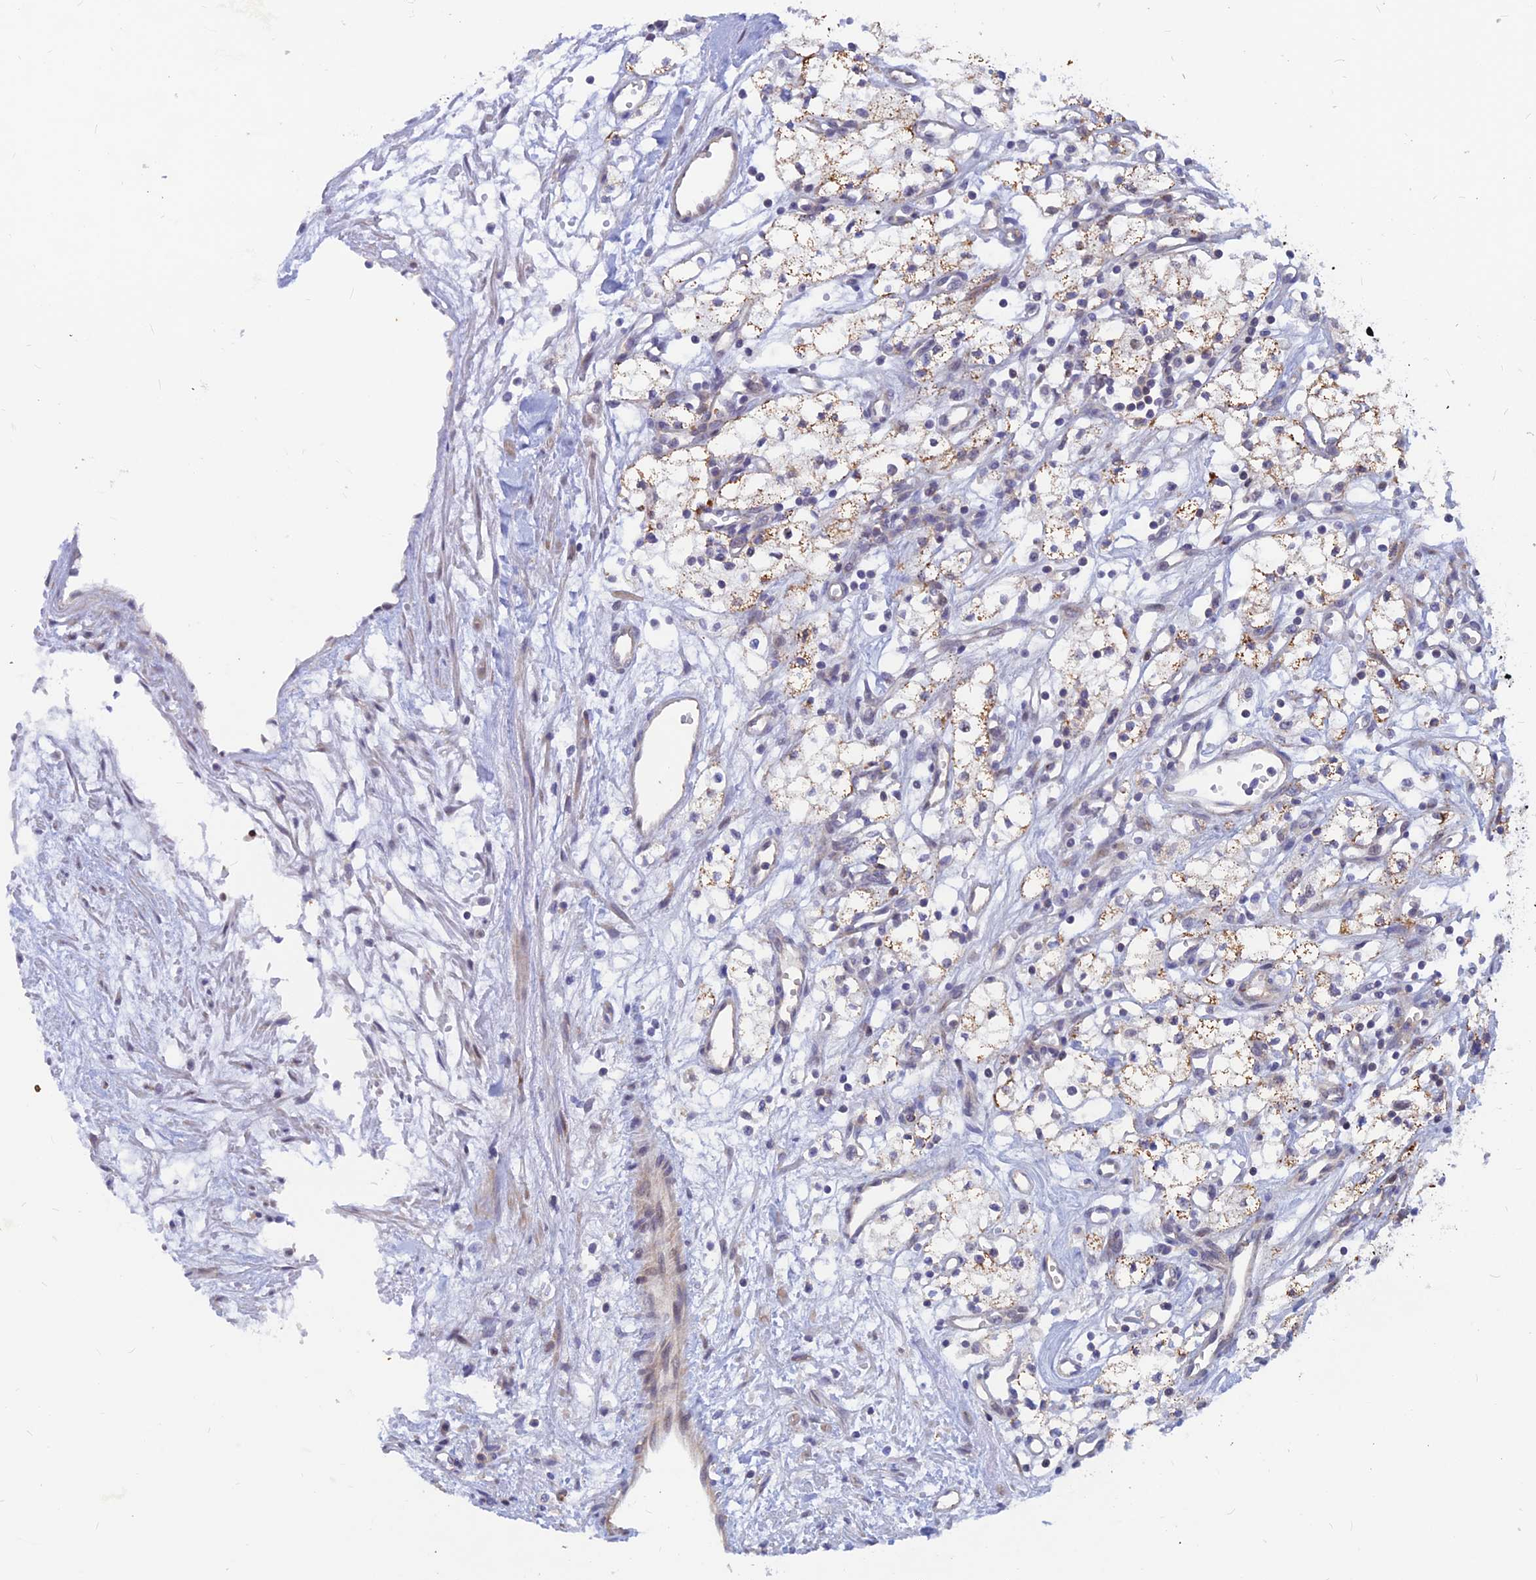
{"staining": {"intensity": "moderate", "quantity": "25%-75%", "location": "cytoplasmic/membranous"}, "tissue": "renal cancer", "cell_type": "Tumor cells", "image_type": "cancer", "snomed": [{"axis": "morphology", "description": "Adenocarcinoma, NOS"}, {"axis": "topography", "description": "Kidney"}], "caption": "Brown immunohistochemical staining in human renal cancer (adenocarcinoma) shows moderate cytoplasmic/membranous expression in about 25%-75% of tumor cells.", "gene": "DNAJC16", "patient": {"sex": "male", "age": 59}}